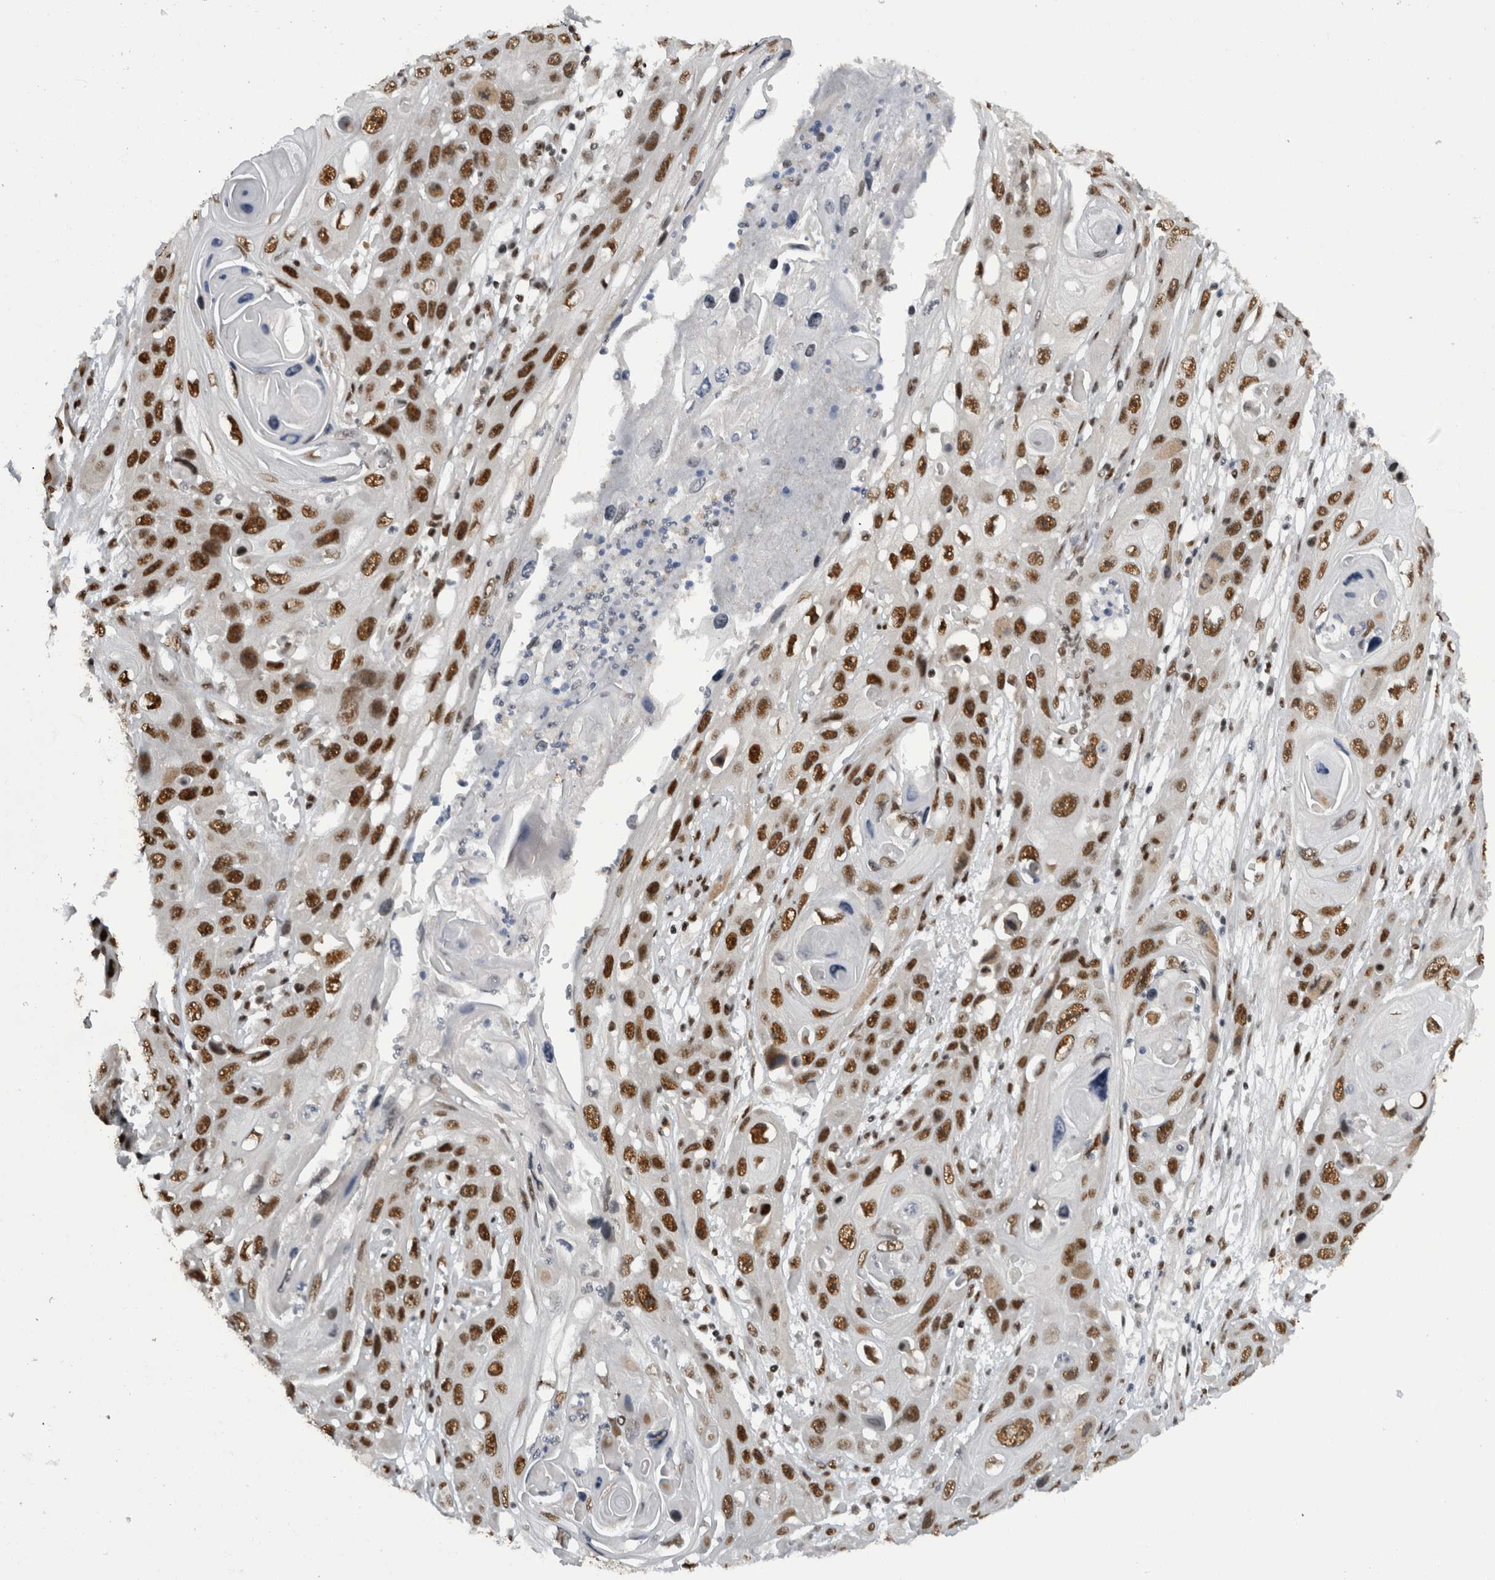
{"staining": {"intensity": "strong", "quantity": ">75%", "location": "nuclear"}, "tissue": "skin cancer", "cell_type": "Tumor cells", "image_type": "cancer", "snomed": [{"axis": "morphology", "description": "Squamous cell carcinoma, NOS"}, {"axis": "topography", "description": "Skin"}], "caption": "Tumor cells reveal high levels of strong nuclear staining in approximately >75% of cells in skin squamous cell carcinoma.", "gene": "ZSCAN2", "patient": {"sex": "male", "age": 55}}